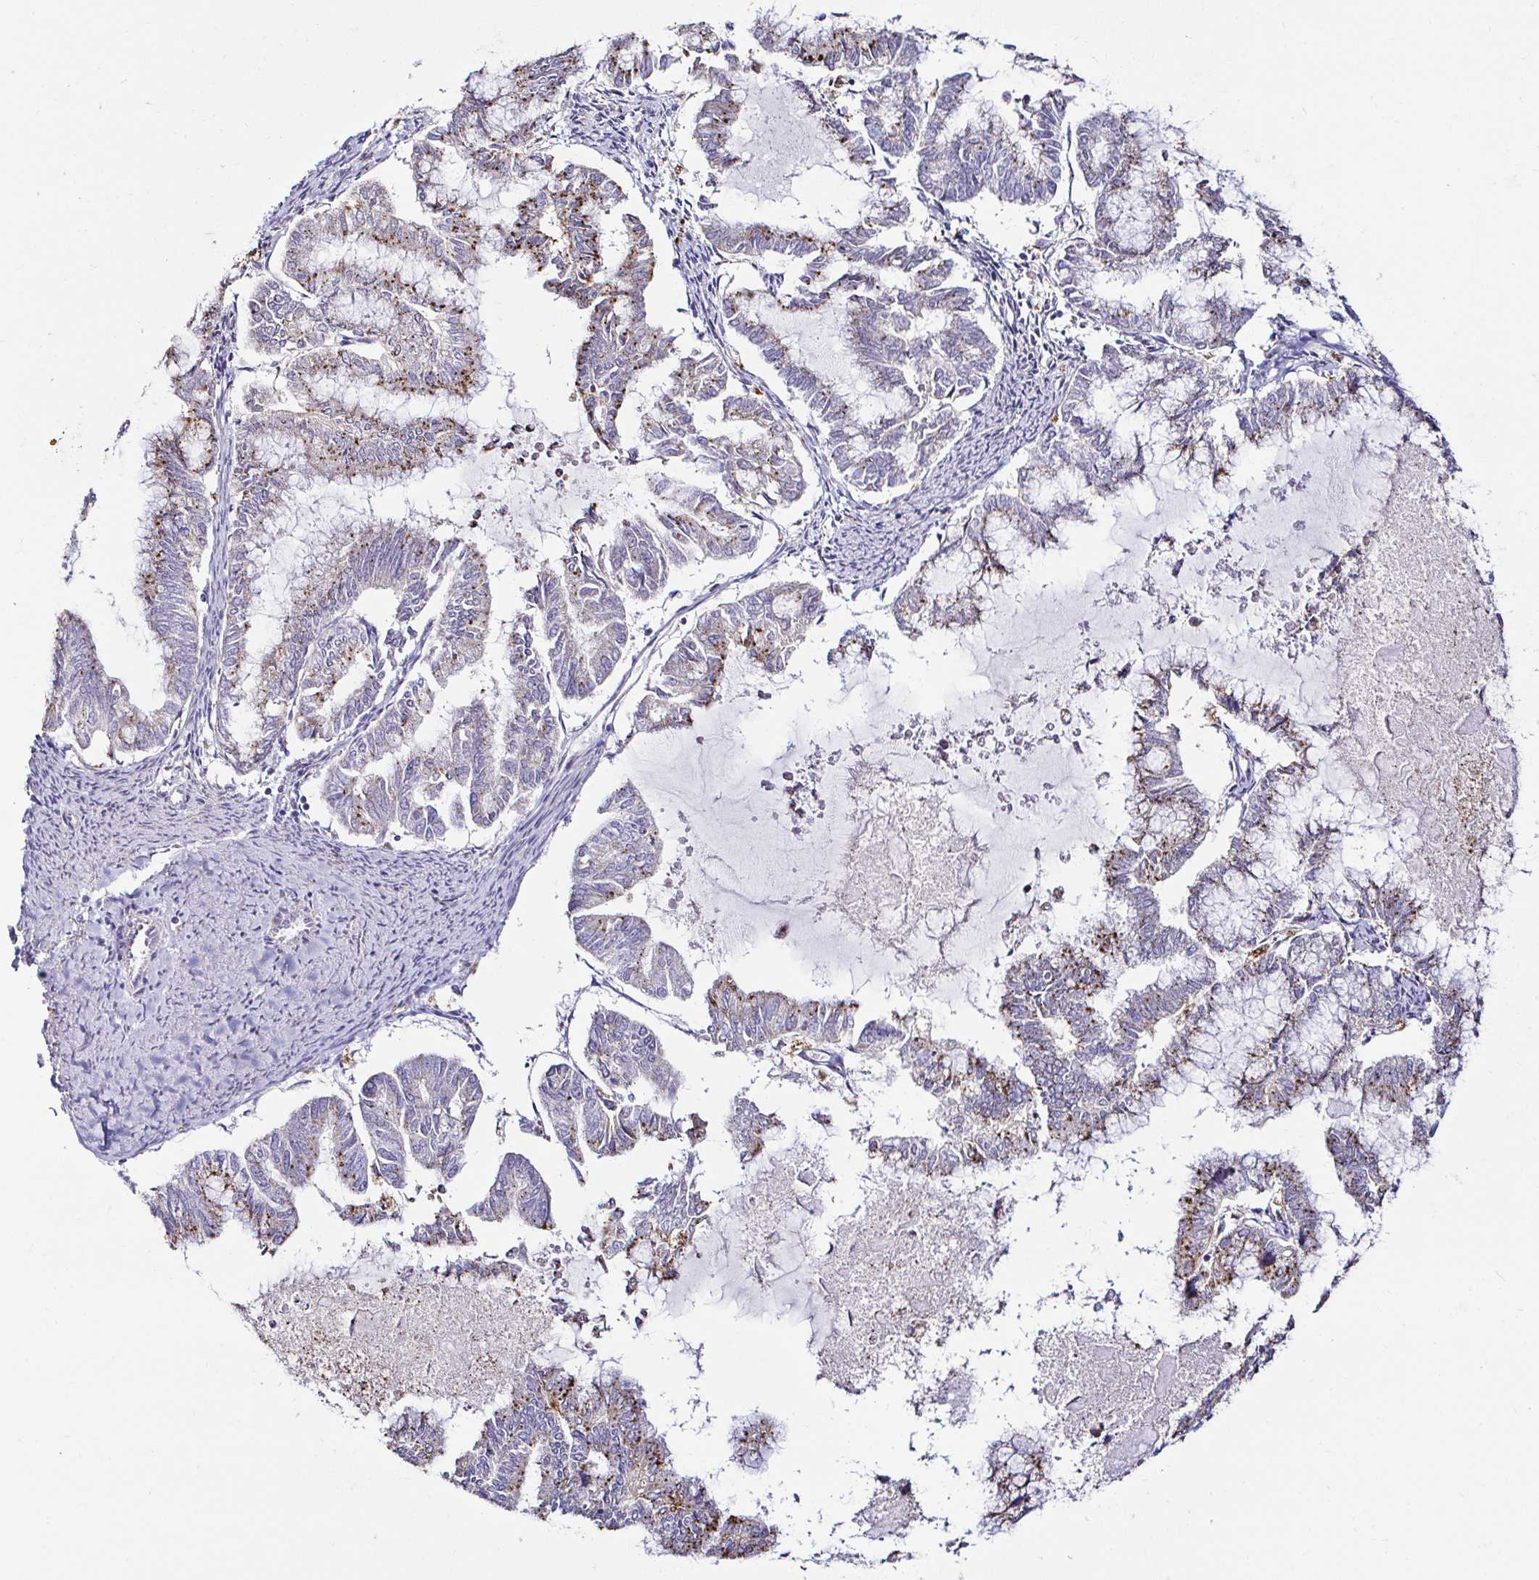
{"staining": {"intensity": "moderate", "quantity": "25%-75%", "location": "cytoplasmic/membranous"}, "tissue": "endometrial cancer", "cell_type": "Tumor cells", "image_type": "cancer", "snomed": [{"axis": "morphology", "description": "Adenocarcinoma, NOS"}, {"axis": "topography", "description": "Endometrium"}], "caption": "Tumor cells show medium levels of moderate cytoplasmic/membranous expression in about 25%-75% of cells in endometrial cancer (adenocarcinoma).", "gene": "GALNS", "patient": {"sex": "female", "age": 79}}